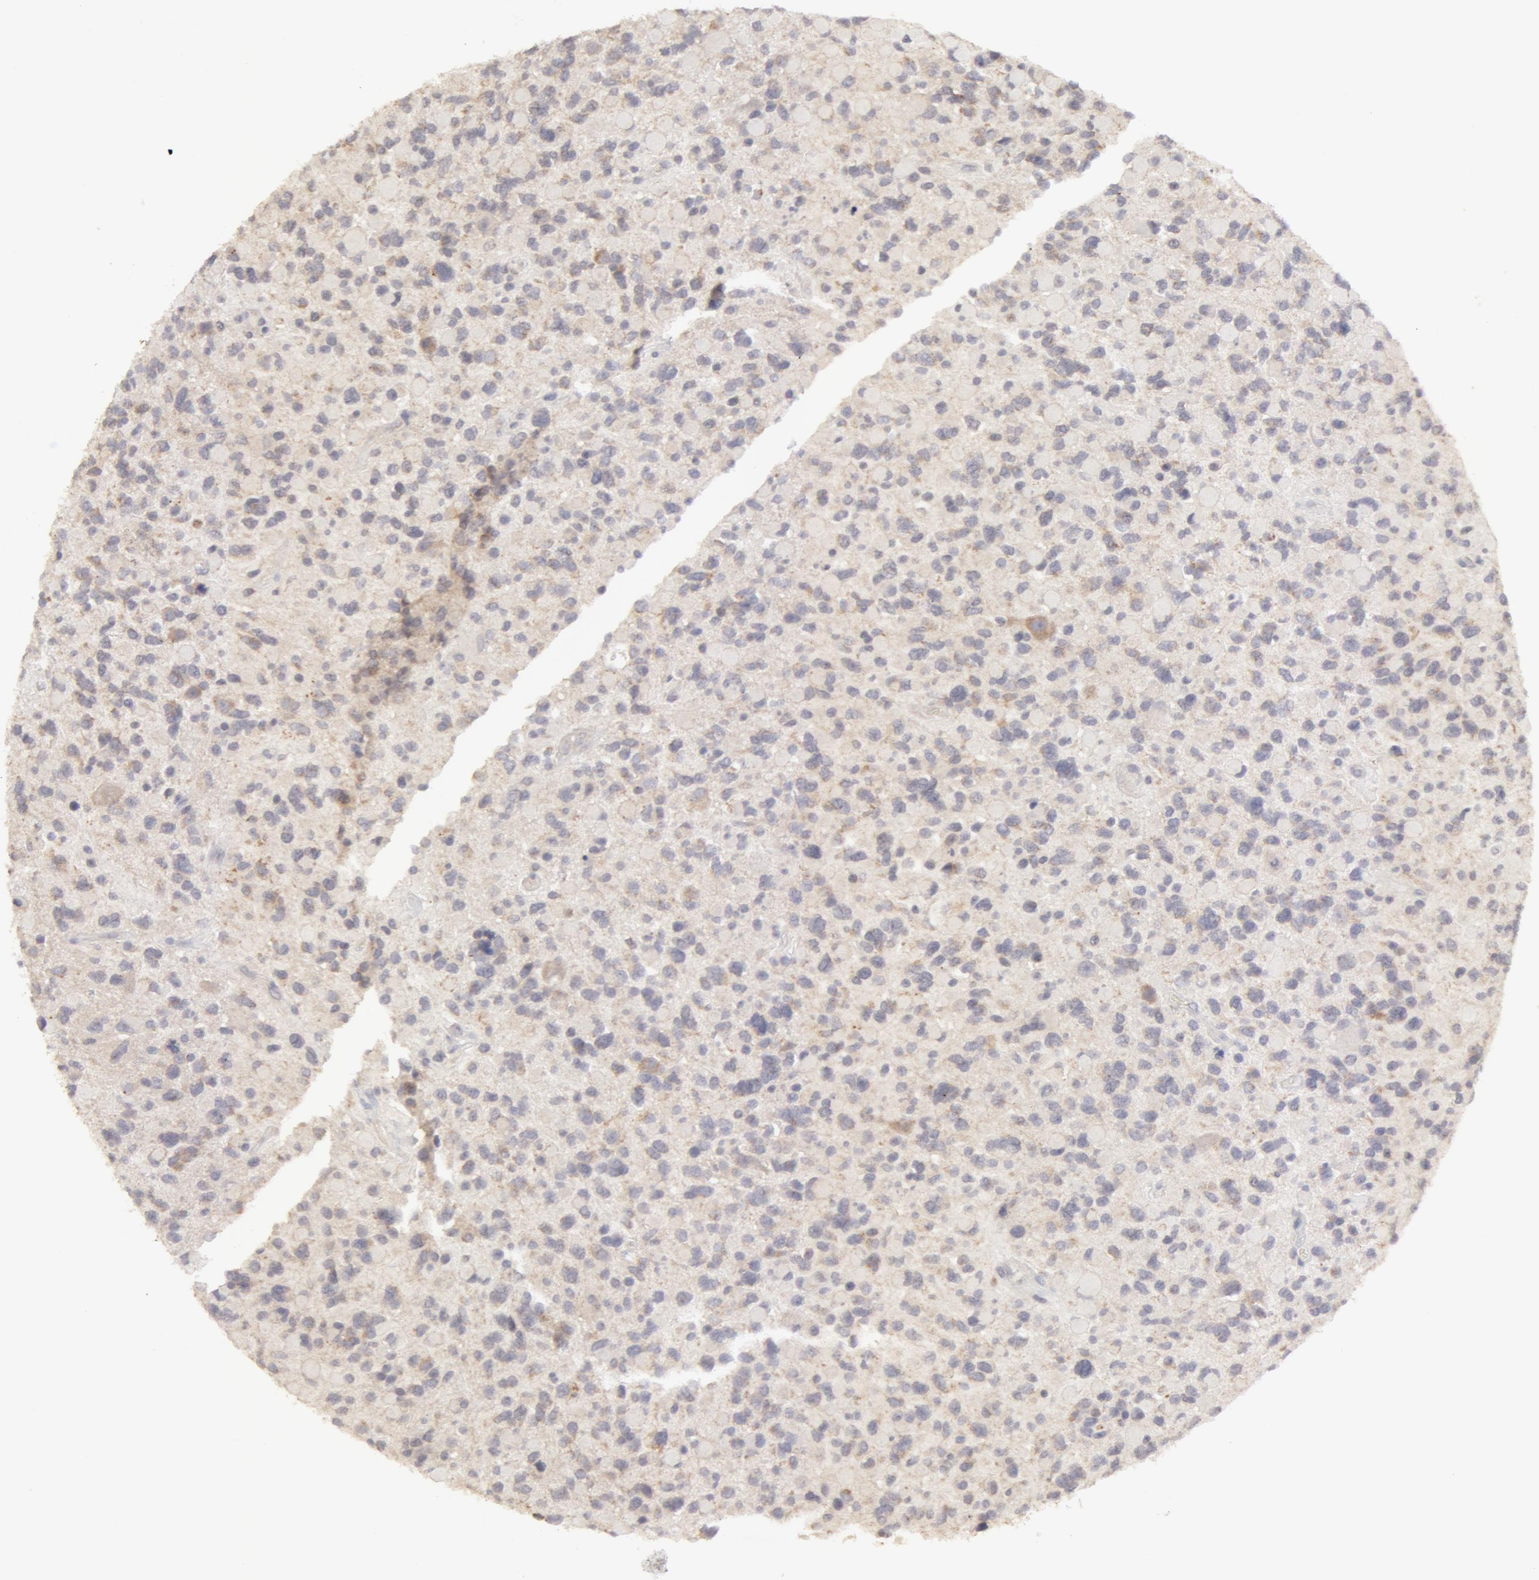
{"staining": {"intensity": "negative", "quantity": "none", "location": "none"}, "tissue": "glioma", "cell_type": "Tumor cells", "image_type": "cancer", "snomed": [{"axis": "morphology", "description": "Glioma, malignant, High grade"}, {"axis": "topography", "description": "Brain"}], "caption": "A micrograph of human glioma is negative for staining in tumor cells.", "gene": "ADPRH", "patient": {"sex": "female", "age": 37}}